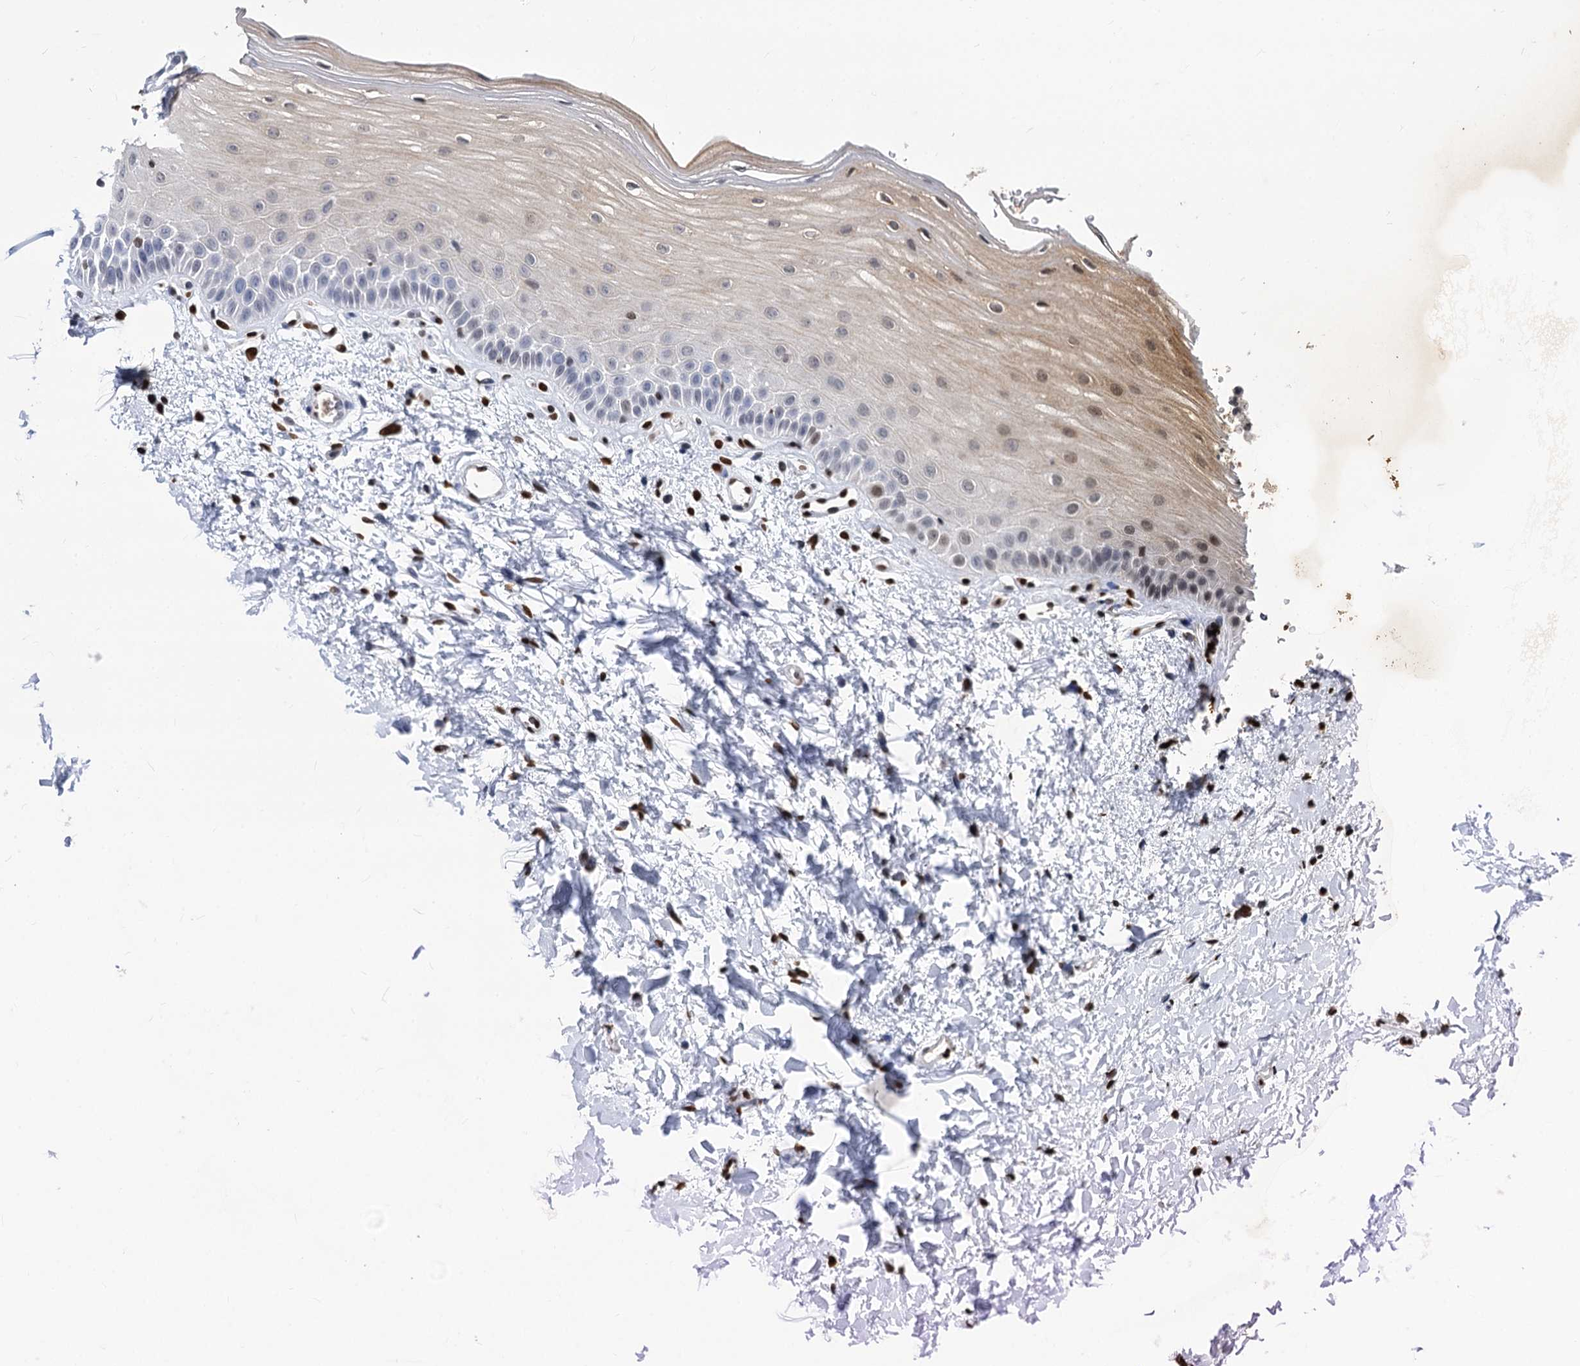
{"staining": {"intensity": "moderate", "quantity": "<25%", "location": "cytoplasmic/membranous,nuclear"}, "tissue": "oral mucosa", "cell_type": "Squamous epithelial cells", "image_type": "normal", "snomed": [{"axis": "morphology", "description": "Normal tissue, NOS"}, {"axis": "topography", "description": "Oral tissue"}], "caption": "Immunohistochemistry (DAB (3,3'-diaminobenzidine)) staining of normal human oral mucosa shows moderate cytoplasmic/membranous,nuclear protein expression in approximately <25% of squamous epithelial cells. (DAB = brown stain, brightfield microscopy at high magnification).", "gene": "MECP2", "patient": {"sex": "female", "age": 56}}